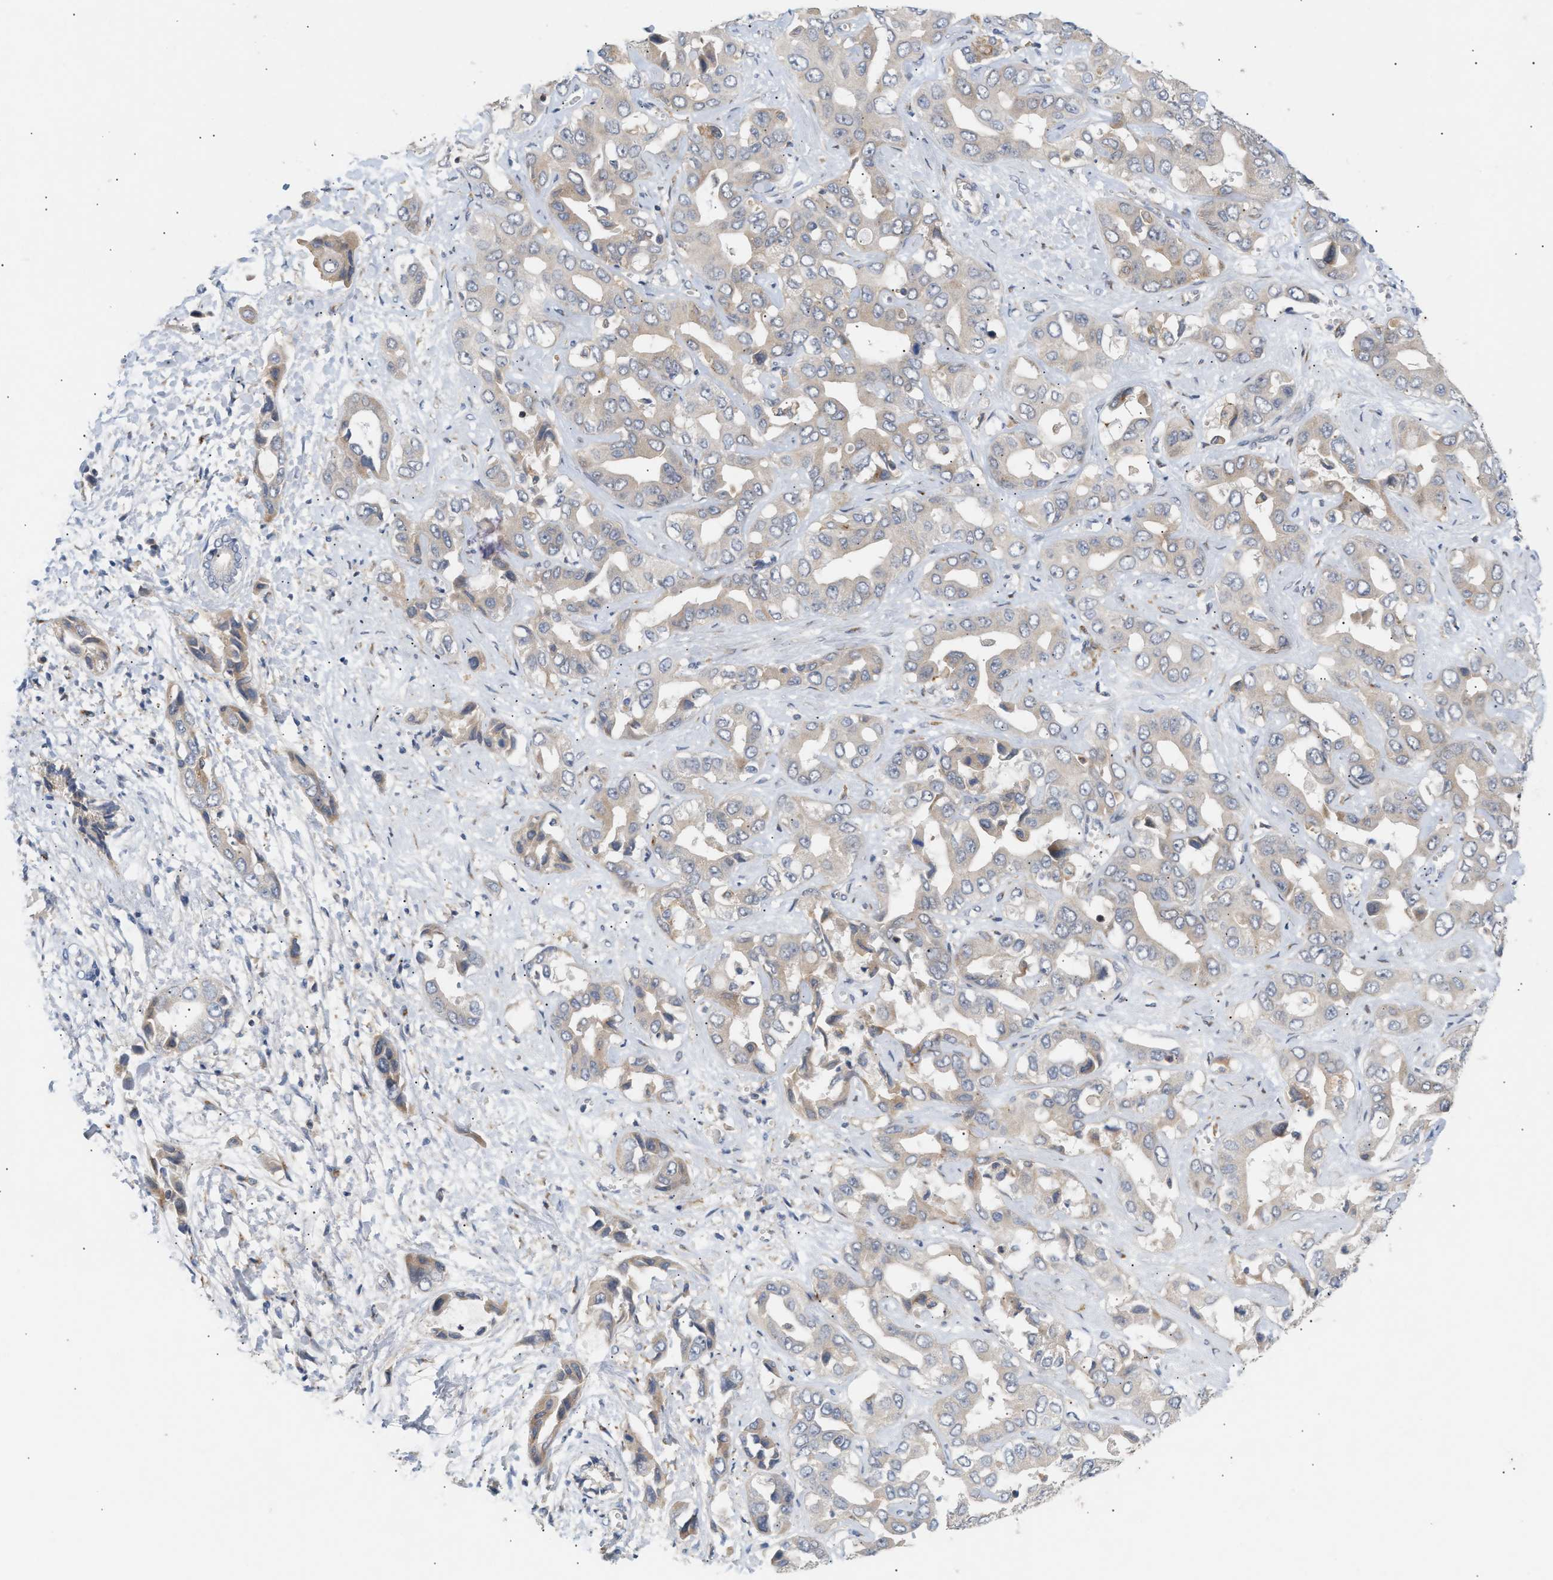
{"staining": {"intensity": "weak", "quantity": "25%-75%", "location": "cytoplasmic/membranous"}, "tissue": "liver cancer", "cell_type": "Tumor cells", "image_type": "cancer", "snomed": [{"axis": "morphology", "description": "Cholangiocarcinoma"}, {"axis": "topography", "description": "Liver"}], "caption": "Human liver cholangiocarcinoma stained with a brown dye shows weak cytoplasmic/membranous positive positivity in approximately 25%-75% of tumor cells.", "gene": "DBNL", "patient": {"sex": "female", "age": 52}}